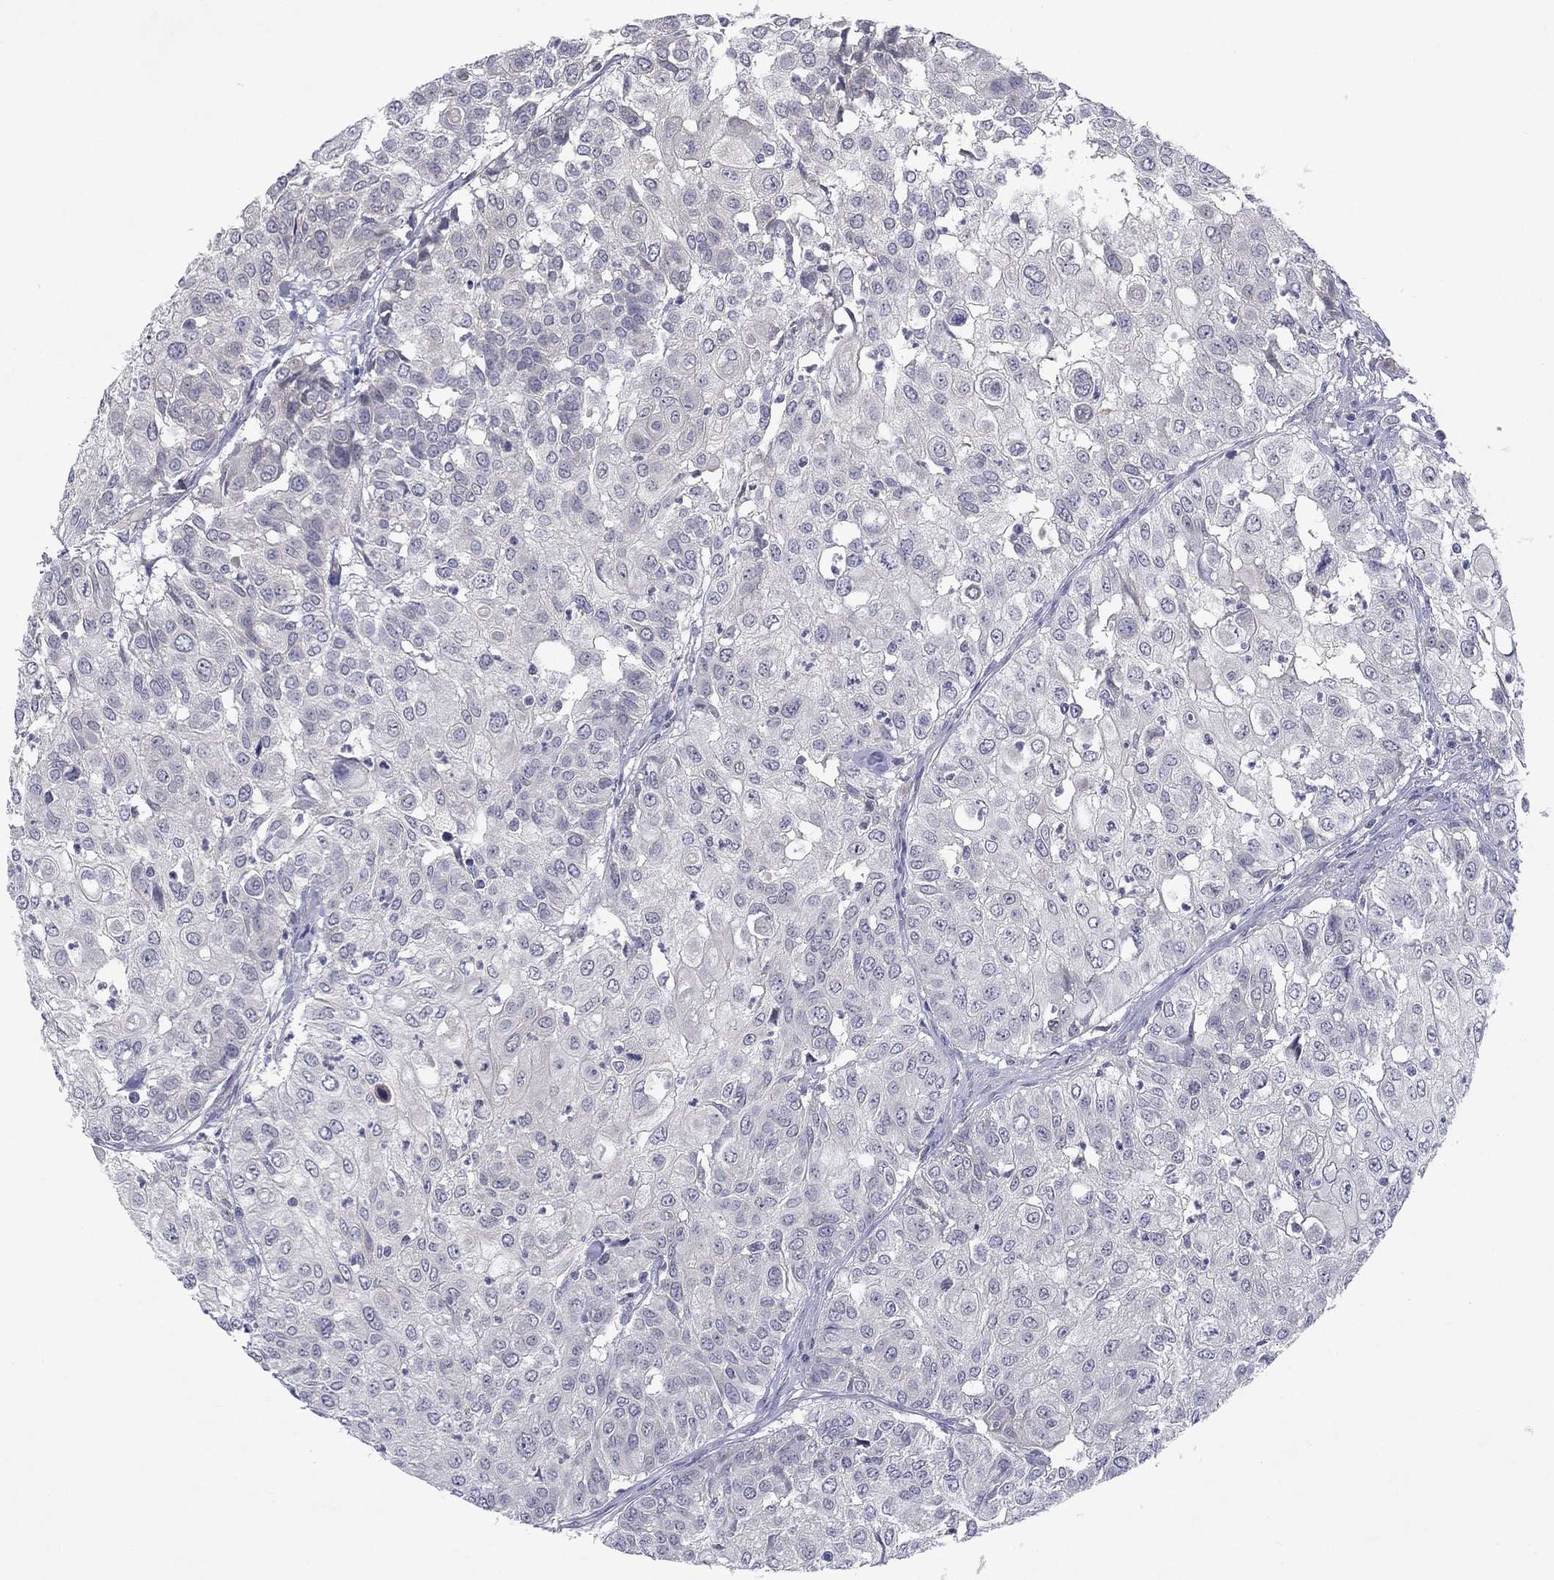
{"staining": {"intensity": "negative", "quantity": "none", "location": "none"}, "tissue": "urothelial cancer", "cell_type": "Tumor cells", "image_type": "cancer", "snomed": [{"axis": "morphology", "description": "Urothelial carcinoma, High grade"}, {"axis": "topography", "description": "Urinary bladder"}], "caption": "The micrograph demonstrates no significant positivity in tumor cells of urothelial cancer.", "gene": "CACNA1A", "patient": {"sex": "female", "age": 79}}